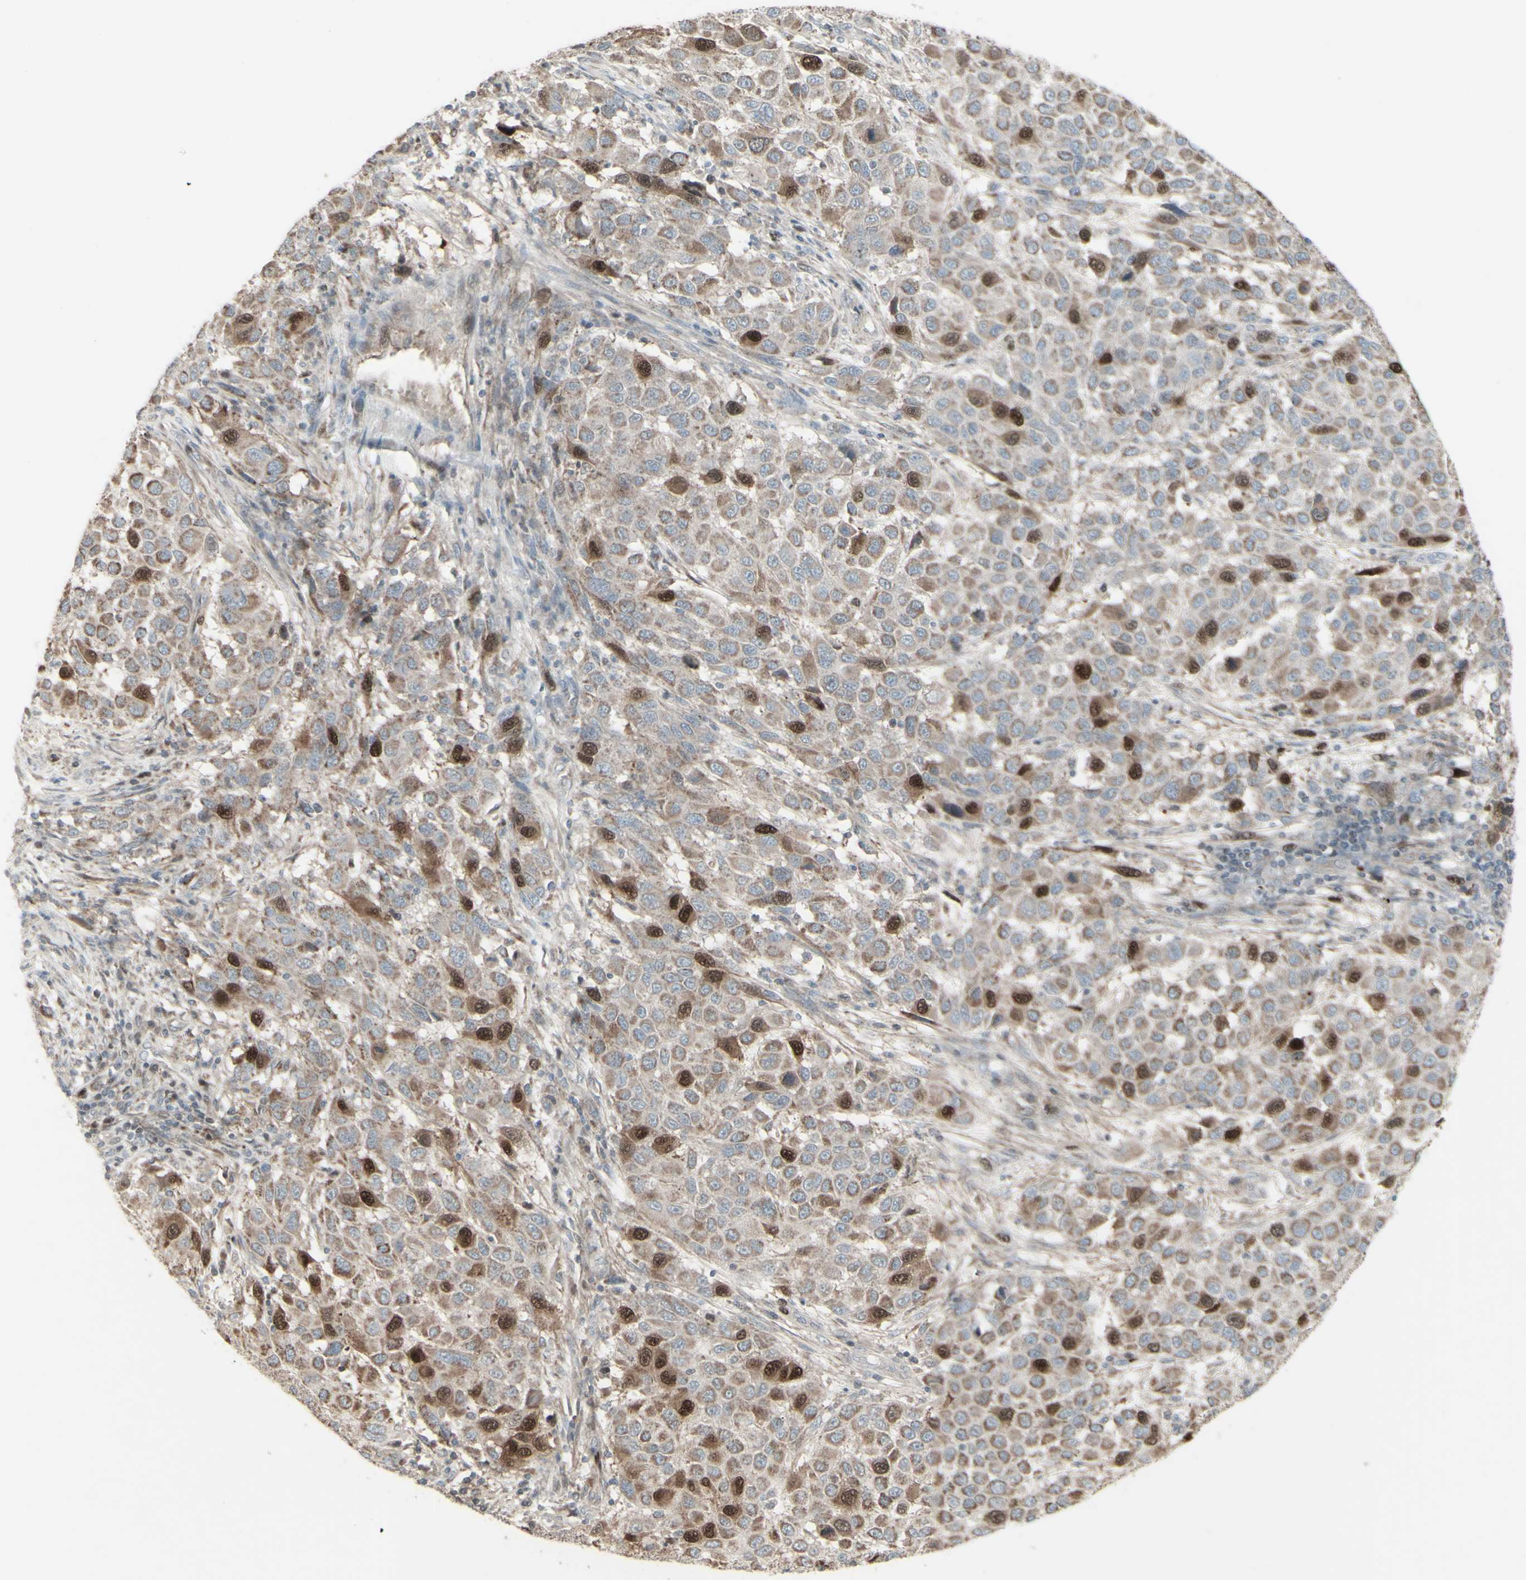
{"staining": {"intensity": "strong", "quantity": "<25%", "location": "nuclear"}, "tissue": "melanoma", "cell_type": "Tumor cells", "image_type": "cancer", "snomed": [{"axis": "morphology", "description": "Malignant melanoma, Metastatic site"}, {"axis": "topography", "description": "Lymph node"}], "caption": "Protein analysis of malignant melanoma (metastatic site) tissue exhibits strong nuclear staining in approximately <25% of tumor cells. Nuclei are stained in blue.", "gene": "GMNN", "patient": {"sex": "male", "age": 61}}